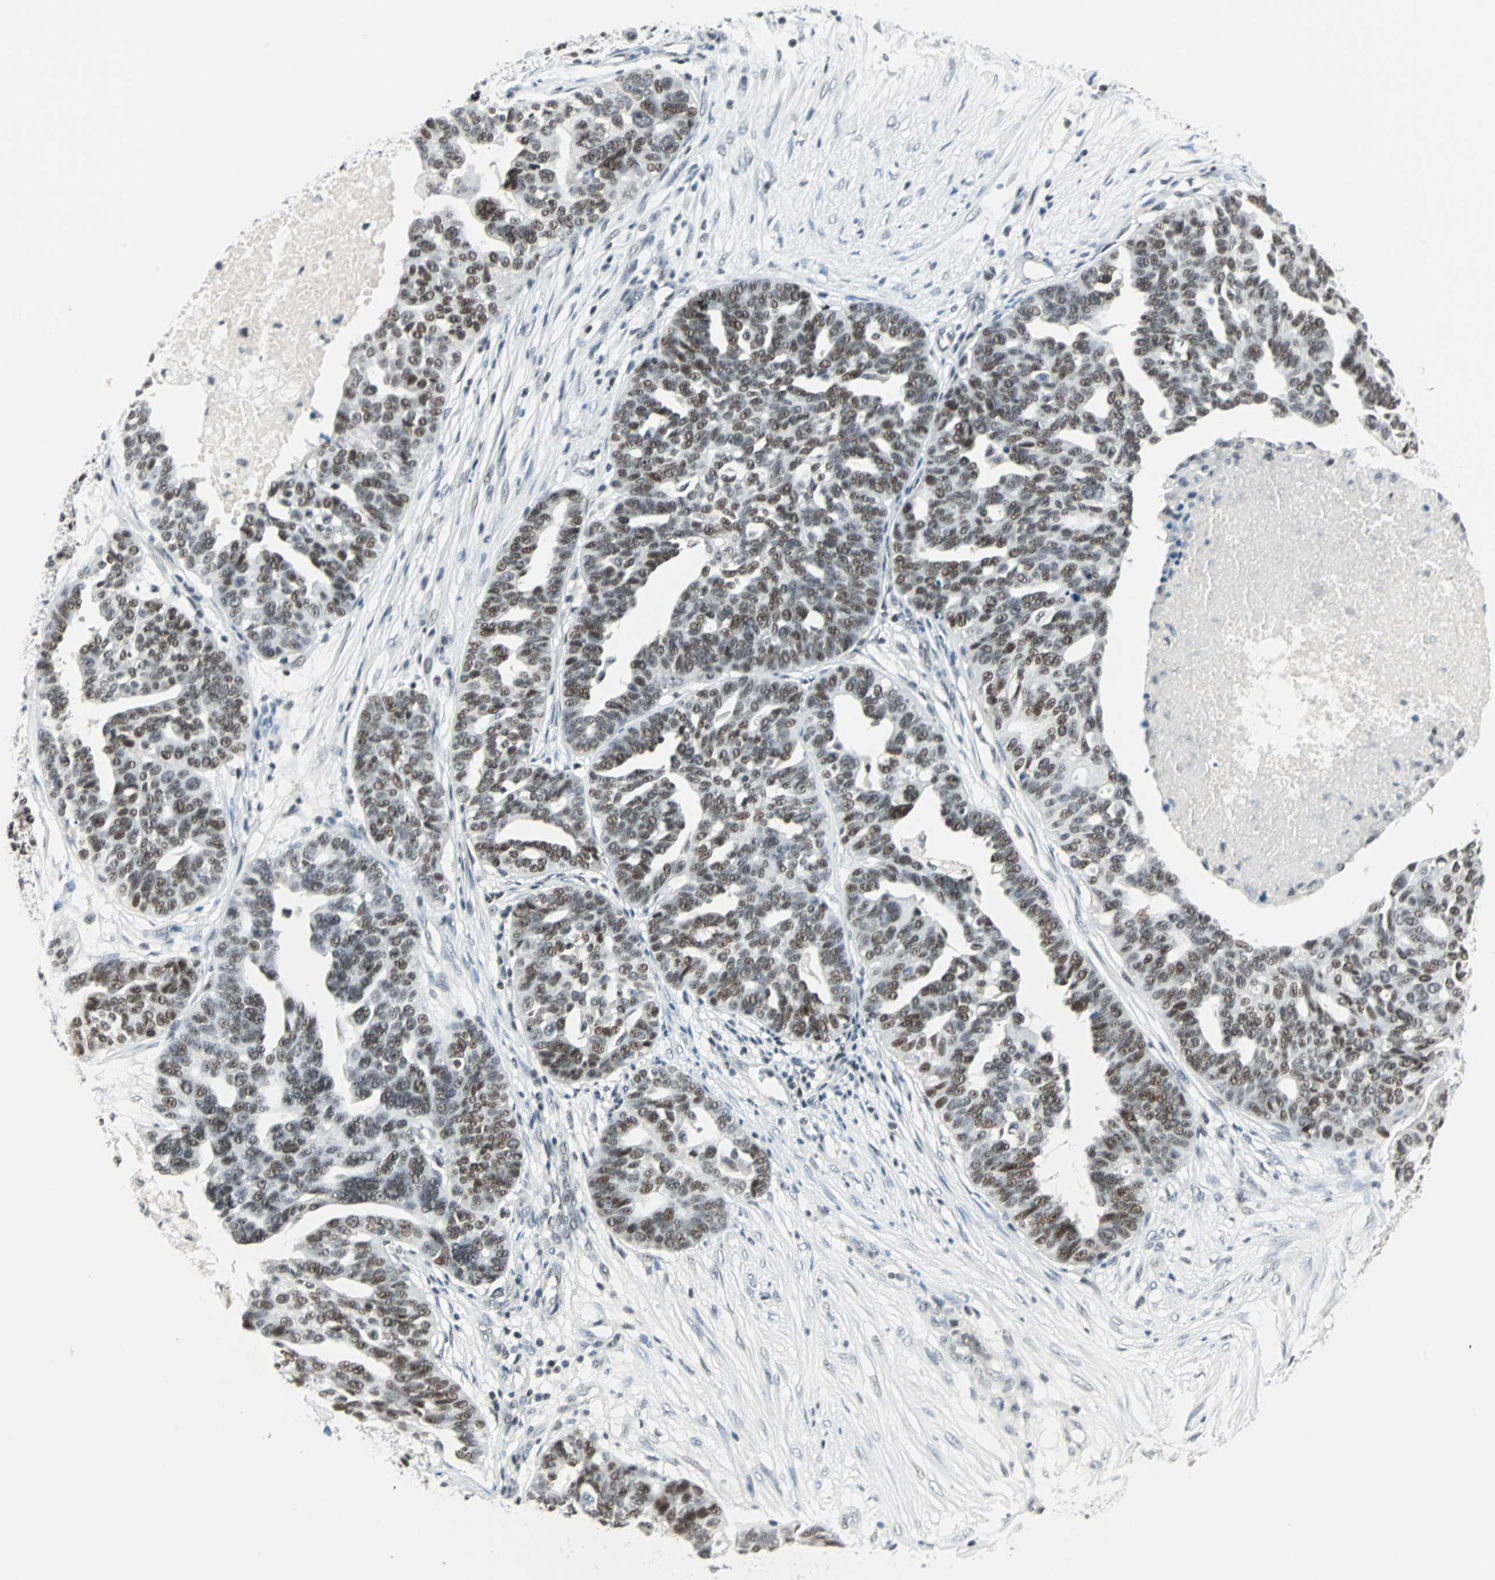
{"staining": {"intensity": "moderate", "quantity": ">75%", "location": "nuclear"}, "tissue": "ovarian cancer", "cell_type": "Tumor cells", "image_type": "cancer", "snomed": [{"axis": "morphology", "description": "Cystadenocarcinoma, serous, NOS"}, {"axis": "topography", "description": "Ovary"}], "caption": "Brown immunohistochemical staining in human ovarian serous cystadenocarcinoma shows moderate nuclear staining in approximately >75% of tumor cells. Ihc stains the protein in brown and the nuclei are stained blue.", "gene": "SIN3A", "patient": {"sex": "female", "age": 59}}